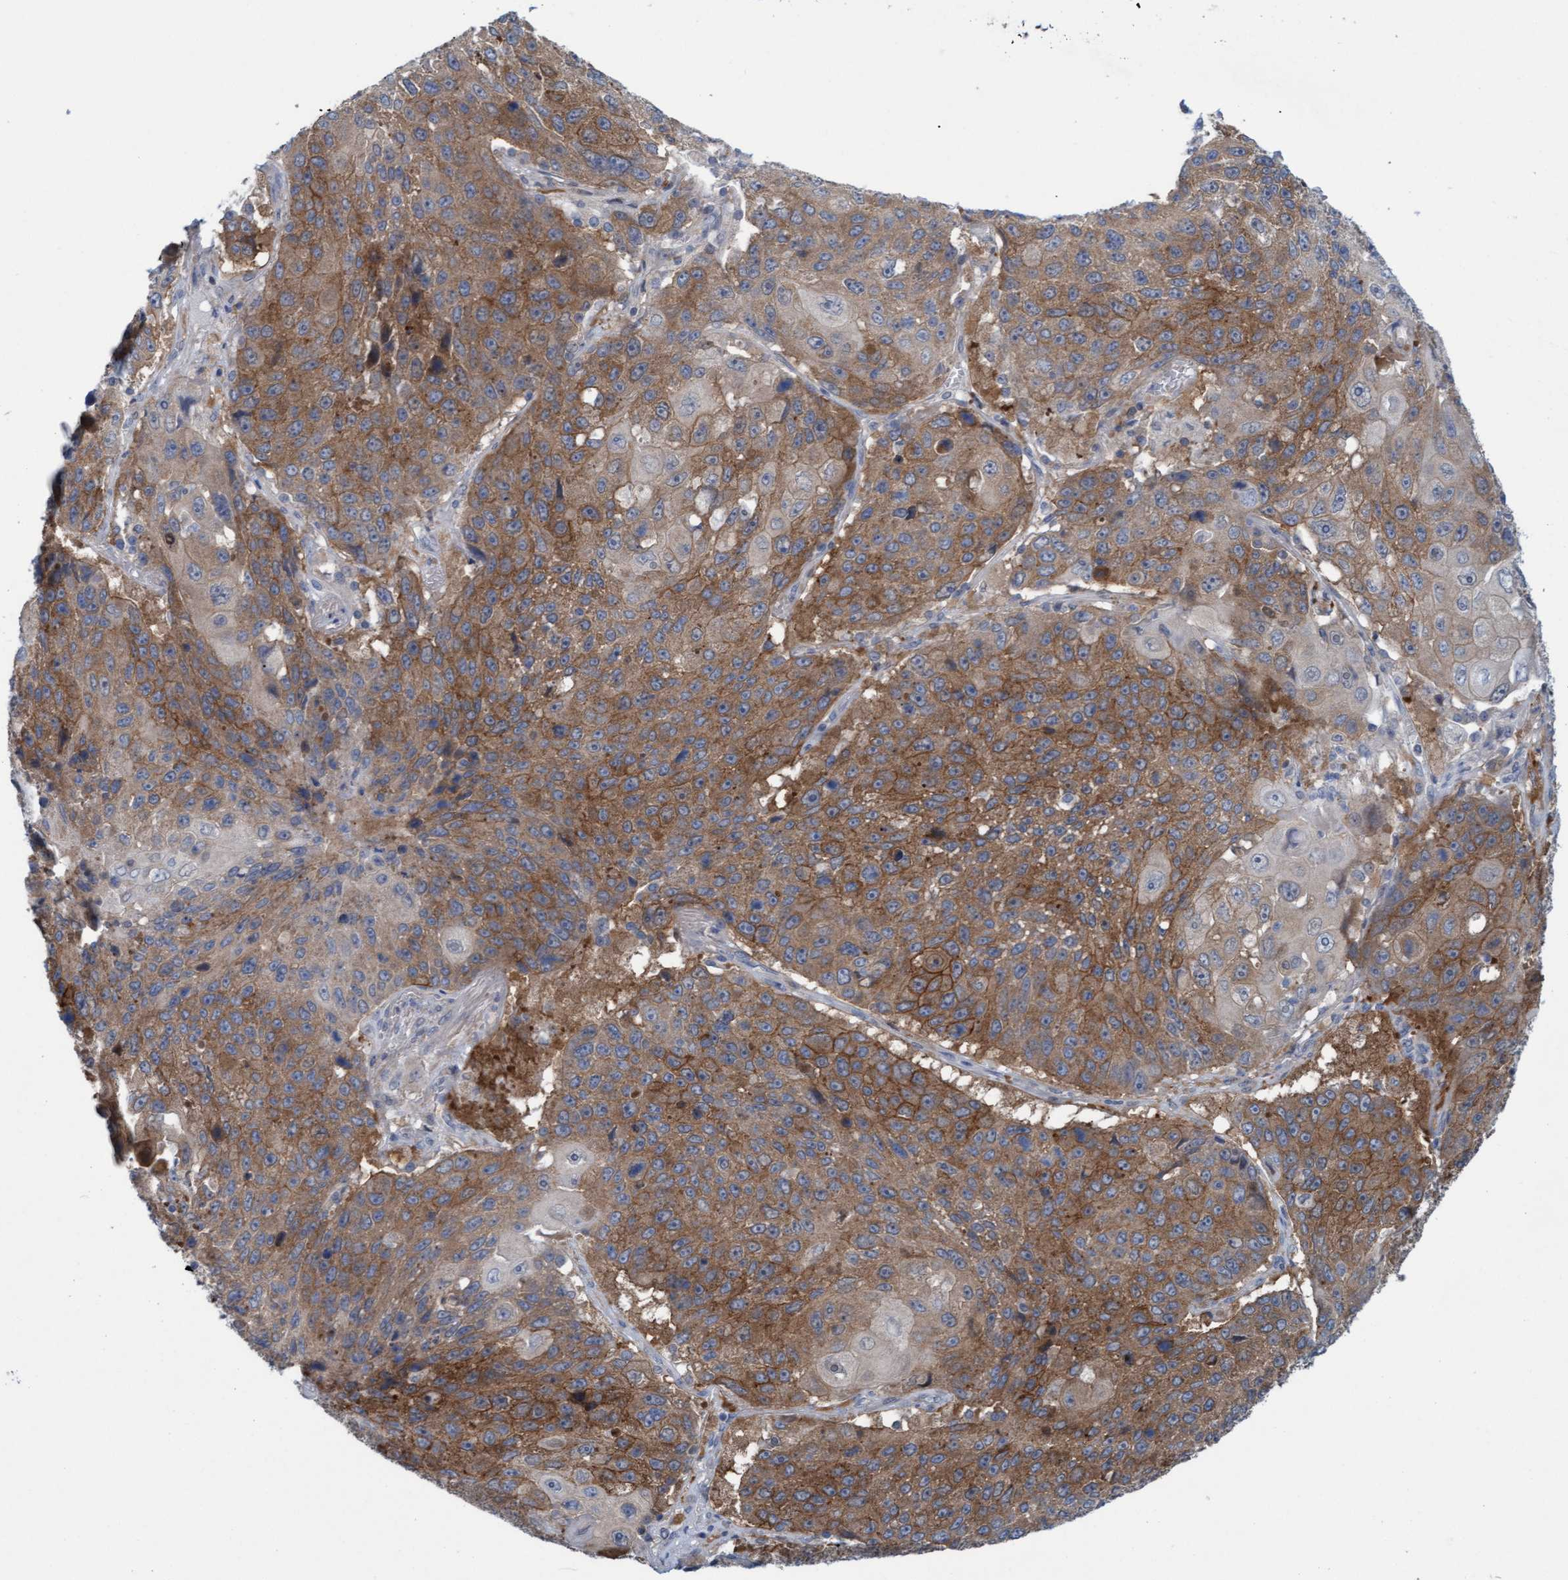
{"staining": {"intensity": "moderate", "quantity": ">75%", "location": "cytoplasmic/membranous"}, "tissue": "lung cancer", "cell_type": "Tumor cells", "image_type": "cancer", "snomed": [{"axis": "morphology", "description": "Squamous cell carcinoma, NOS"}, {"axis": "topography", "description": "Lung"}], "caption": "Human lung squamous cell carcinoma stained with a brown dye displays moderate cytoplasmic/membranous positive expression in about >75% of tumor cells.", "gene": "KLHL25", "patient": {"sex": "male", "age": 61}}